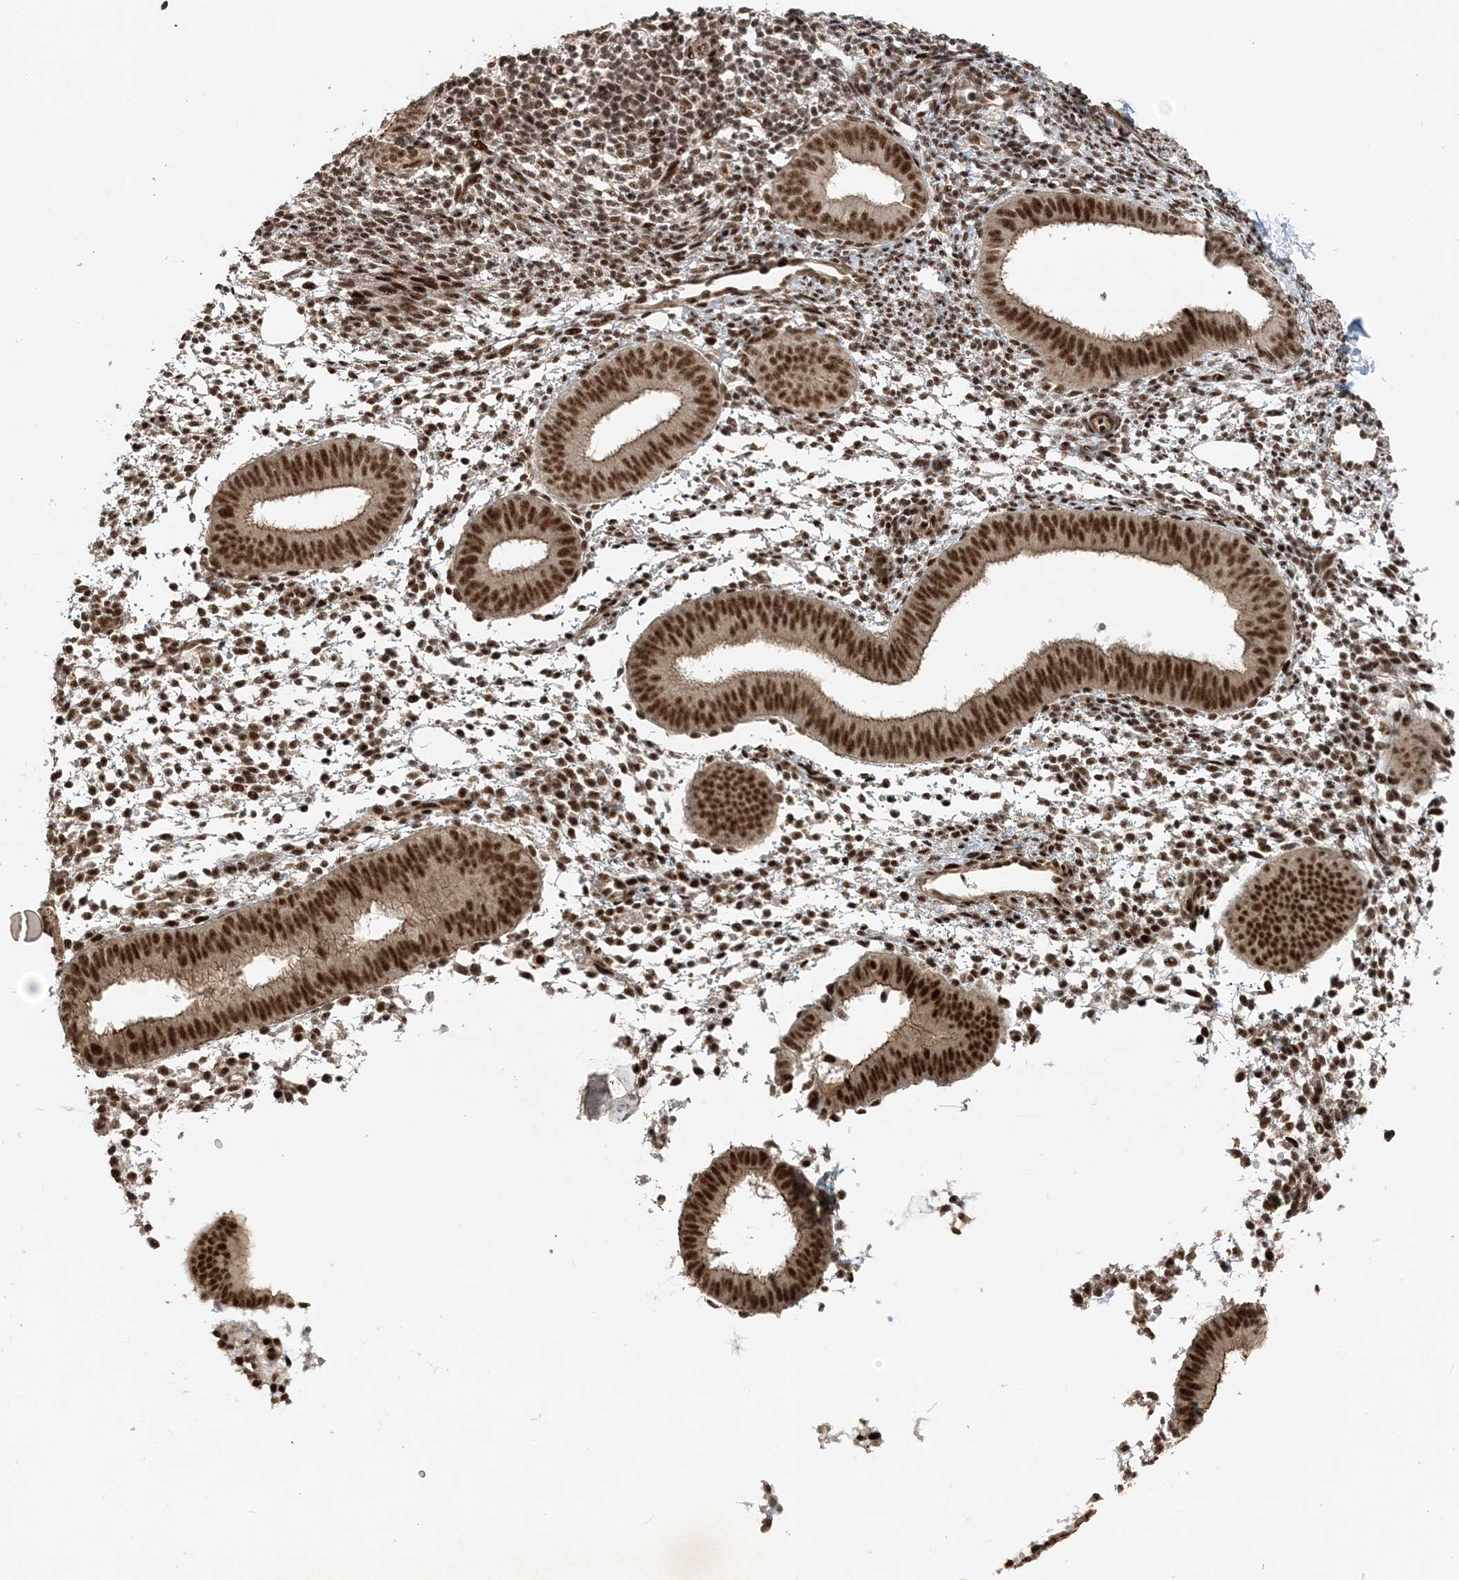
{"staining": {"intensity": "moderate", "quantity": "25%-75%", "location": "nuclear"}, "tissue": "endometrium", "cell_type": "Cells in endometrial stroma", "image_type": "normal", "snomed": [{"axis": "morphology", "description": "Normal tissue, NOS"}, {"axis": "topography", "description": "Uterus"}, {"axis": "topography", "description": "Endometrium"}], "caption": "Protein analysis of unremarkable endometrium exhibits moderate nuclear staining in about 25%-75% of cells in endometrial stroma. The staining was performed using DAB to visualize the protein expression in brown, while the nuclei were stained in blue with hematoxylin (Magnification: 20x).", "gene": "EXOSC8", "patient": {"sex": "female", "age": 48}}